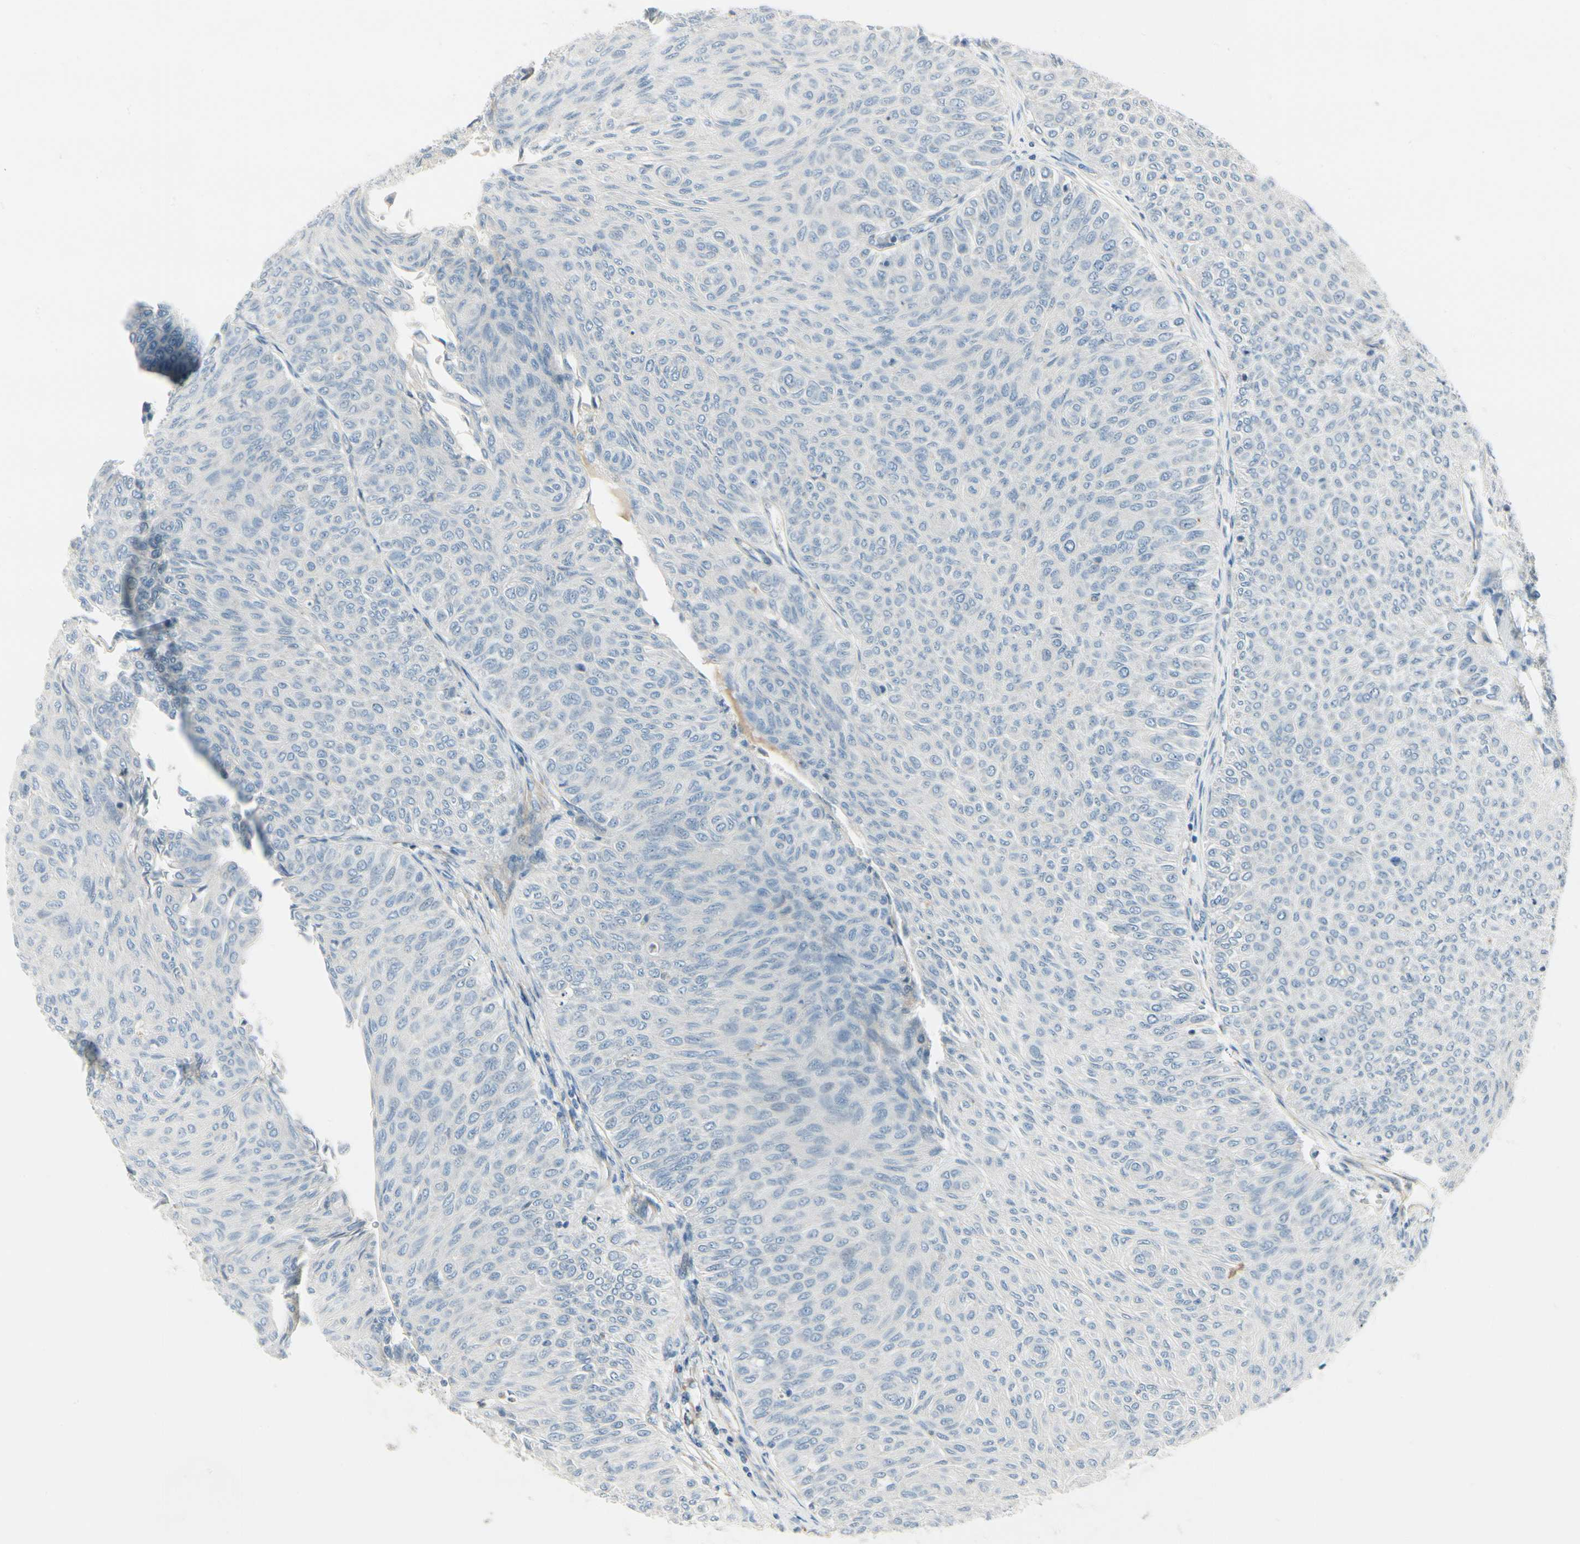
{"staining": {"intensity": "negative", "quantity": "none", "location": "none"}, "tissue": "urothelial cancer", "cell_type": "Tumor cells", "image_type": "cancer", "snomed": [{"axis": "morphology", "description": "Urothelial carcinoma, Low grade"}, {"axis": "topography", "description": "Urinary bladder"}], "caption": "Low-grade urothelial carcinoma was stained to show a protein in brown. There is no significant expression in tumor cells.", "gene": "ABCA3", "patient": {"sex": "male", "age": 78}}